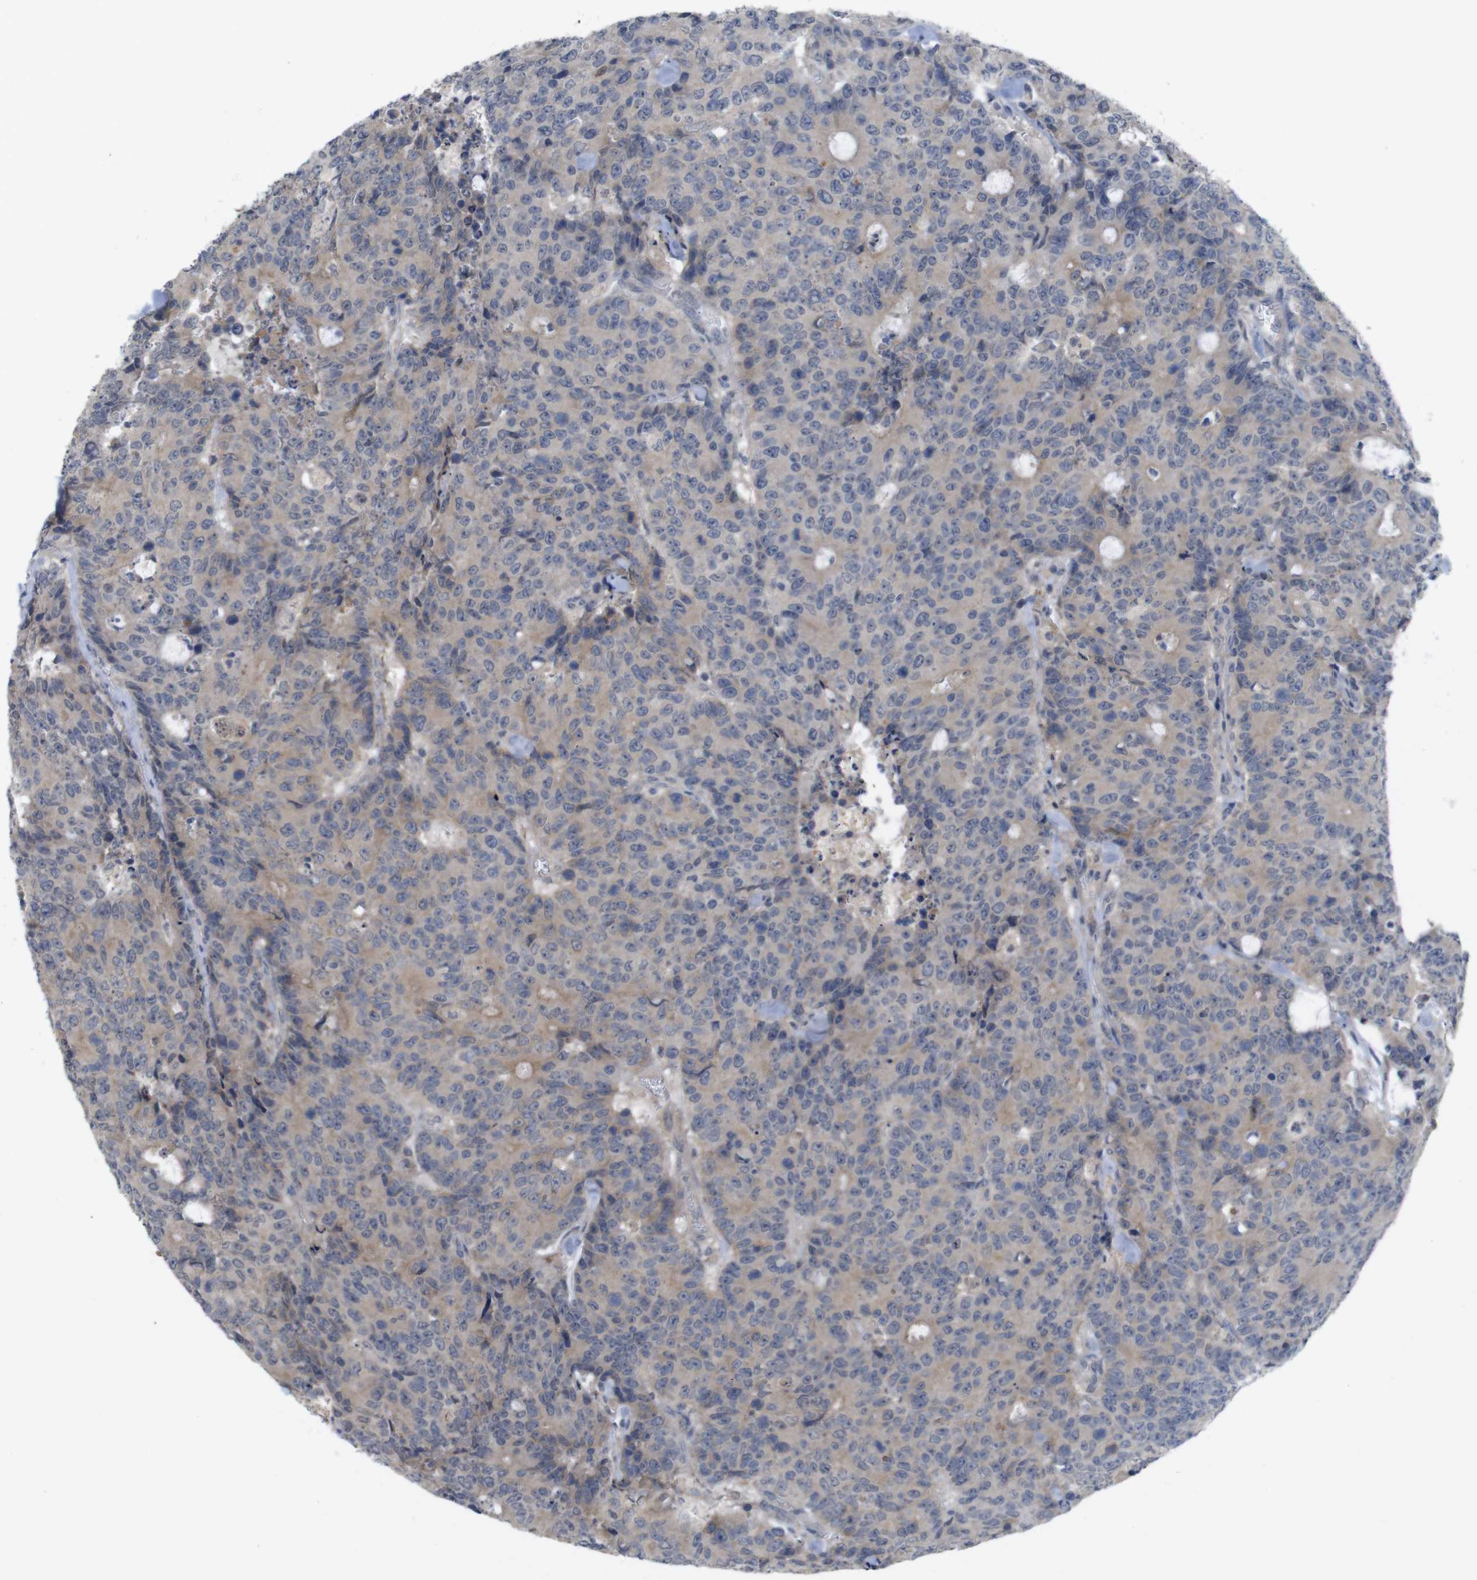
{"staining": {"intensity": "weak", "quantity": "25%-75%", "location": "cytoplasmic/membranous"}, "tissue": "colorectal cancer", "cell_type": "Tumor cells", "image_type": "cancer", "snomed": [{"axis": "morphology", "description": "Adenocarcinoma, NOS"}, {"axis": "topography", "description": "Colon"}], "caption": "This micrograph demonstrates immunohistochemistry staining of colorectal adenocarcinoma, with low weak cytoplasmic/membranous positivity in approximately 25%-75% of tumor cells.", "gene": "BCAR3", "patient": {"sex": "female", "age": 86}}